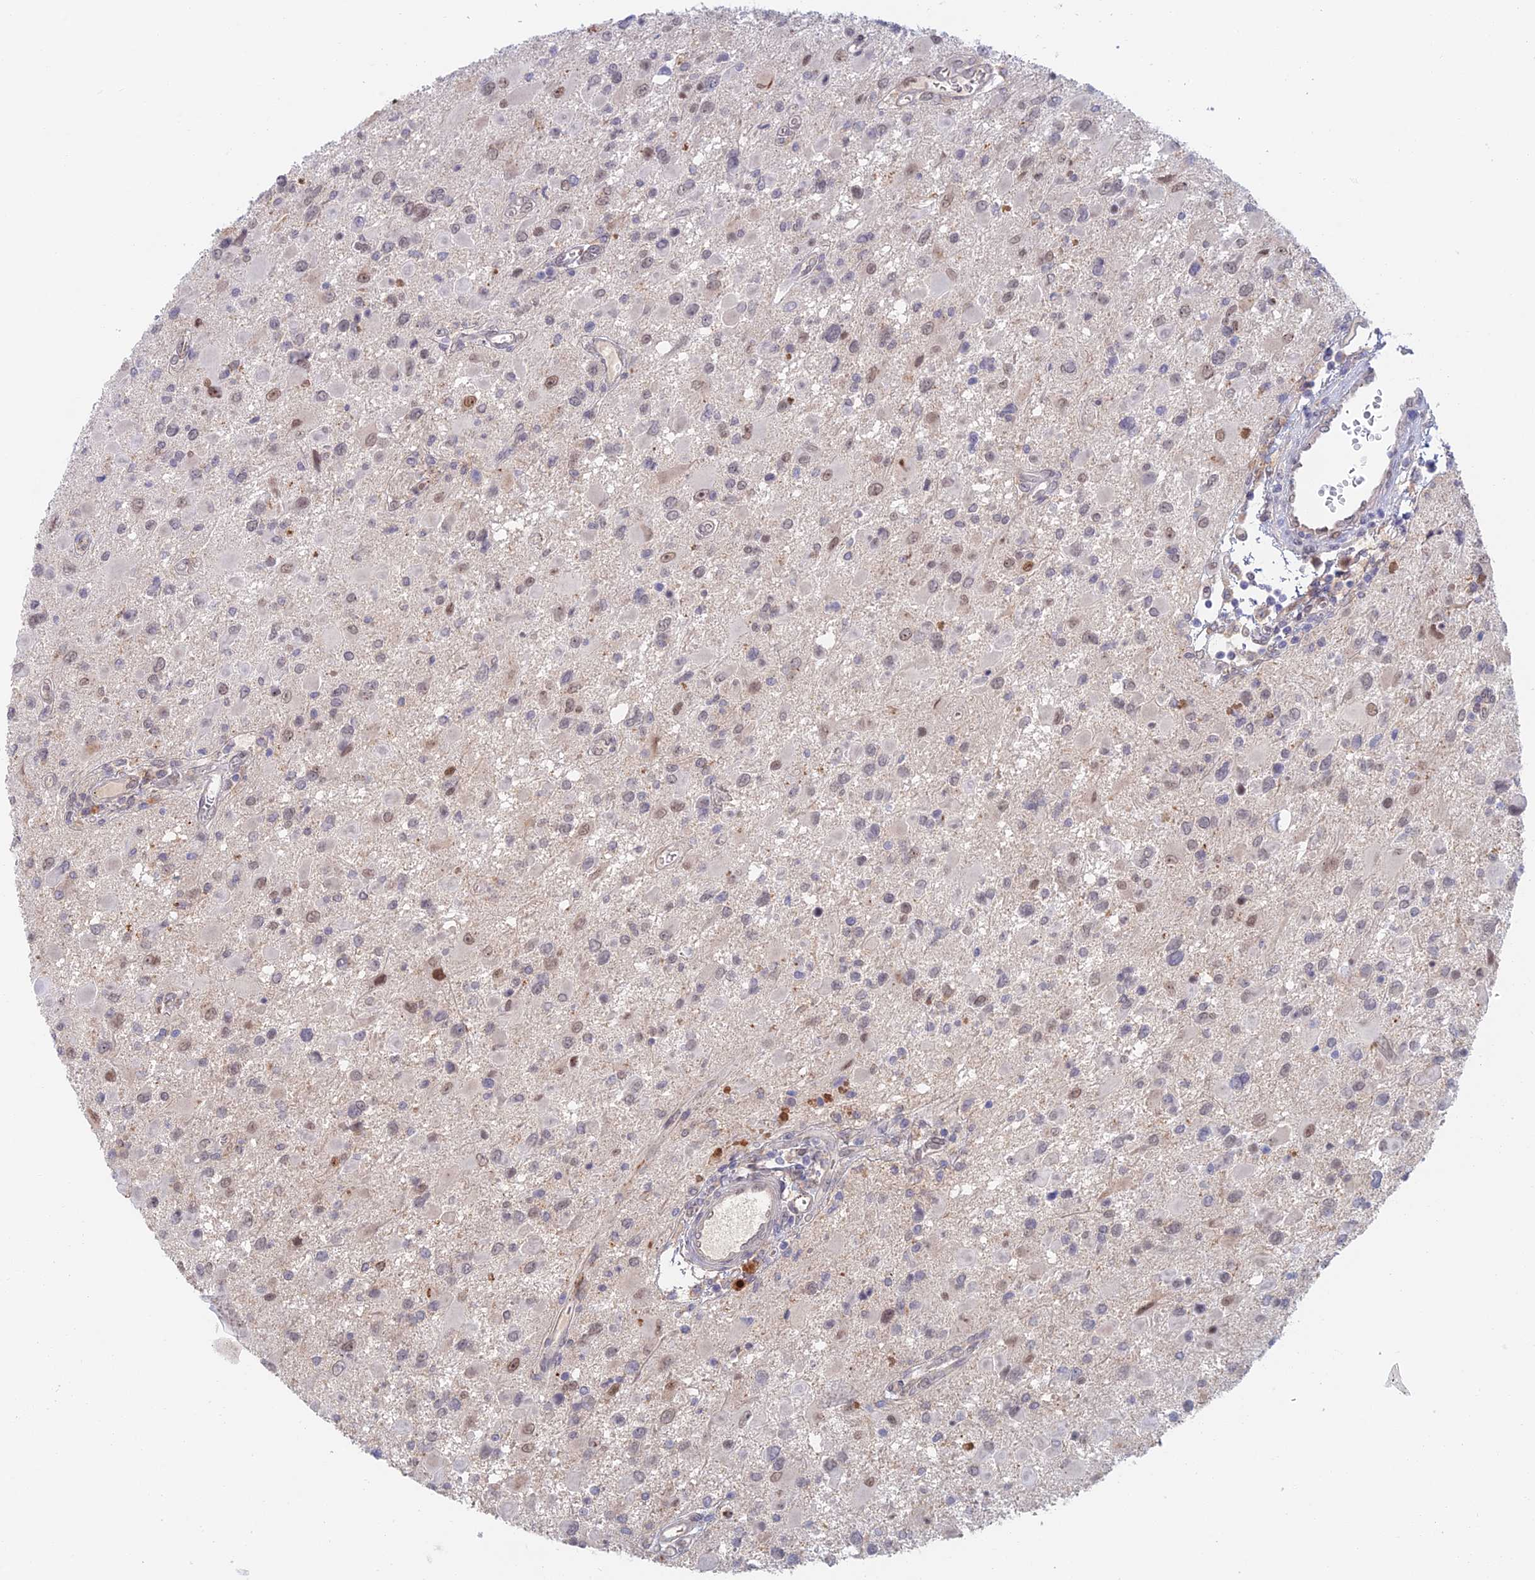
{"staining": {"intensity": "weak", "quantity": "25%-75%", "location": "nuclear"}, "tissue": "glioma", "cell_type": "Tumor cells", "image_type": "cancer", "snomed": [{"axis": "morphology", "description": "Glioma, malignant, High grade"}, {"axis": "topography", "description": "Brain"}], "caption": "A high-resolution image shows IHC staining of glioma, which shows weak nuclear expression in approximately 25%-75% of tumor cells.", "gene": "ZUP1", "patient": {"sex": "male", "age": 53}}